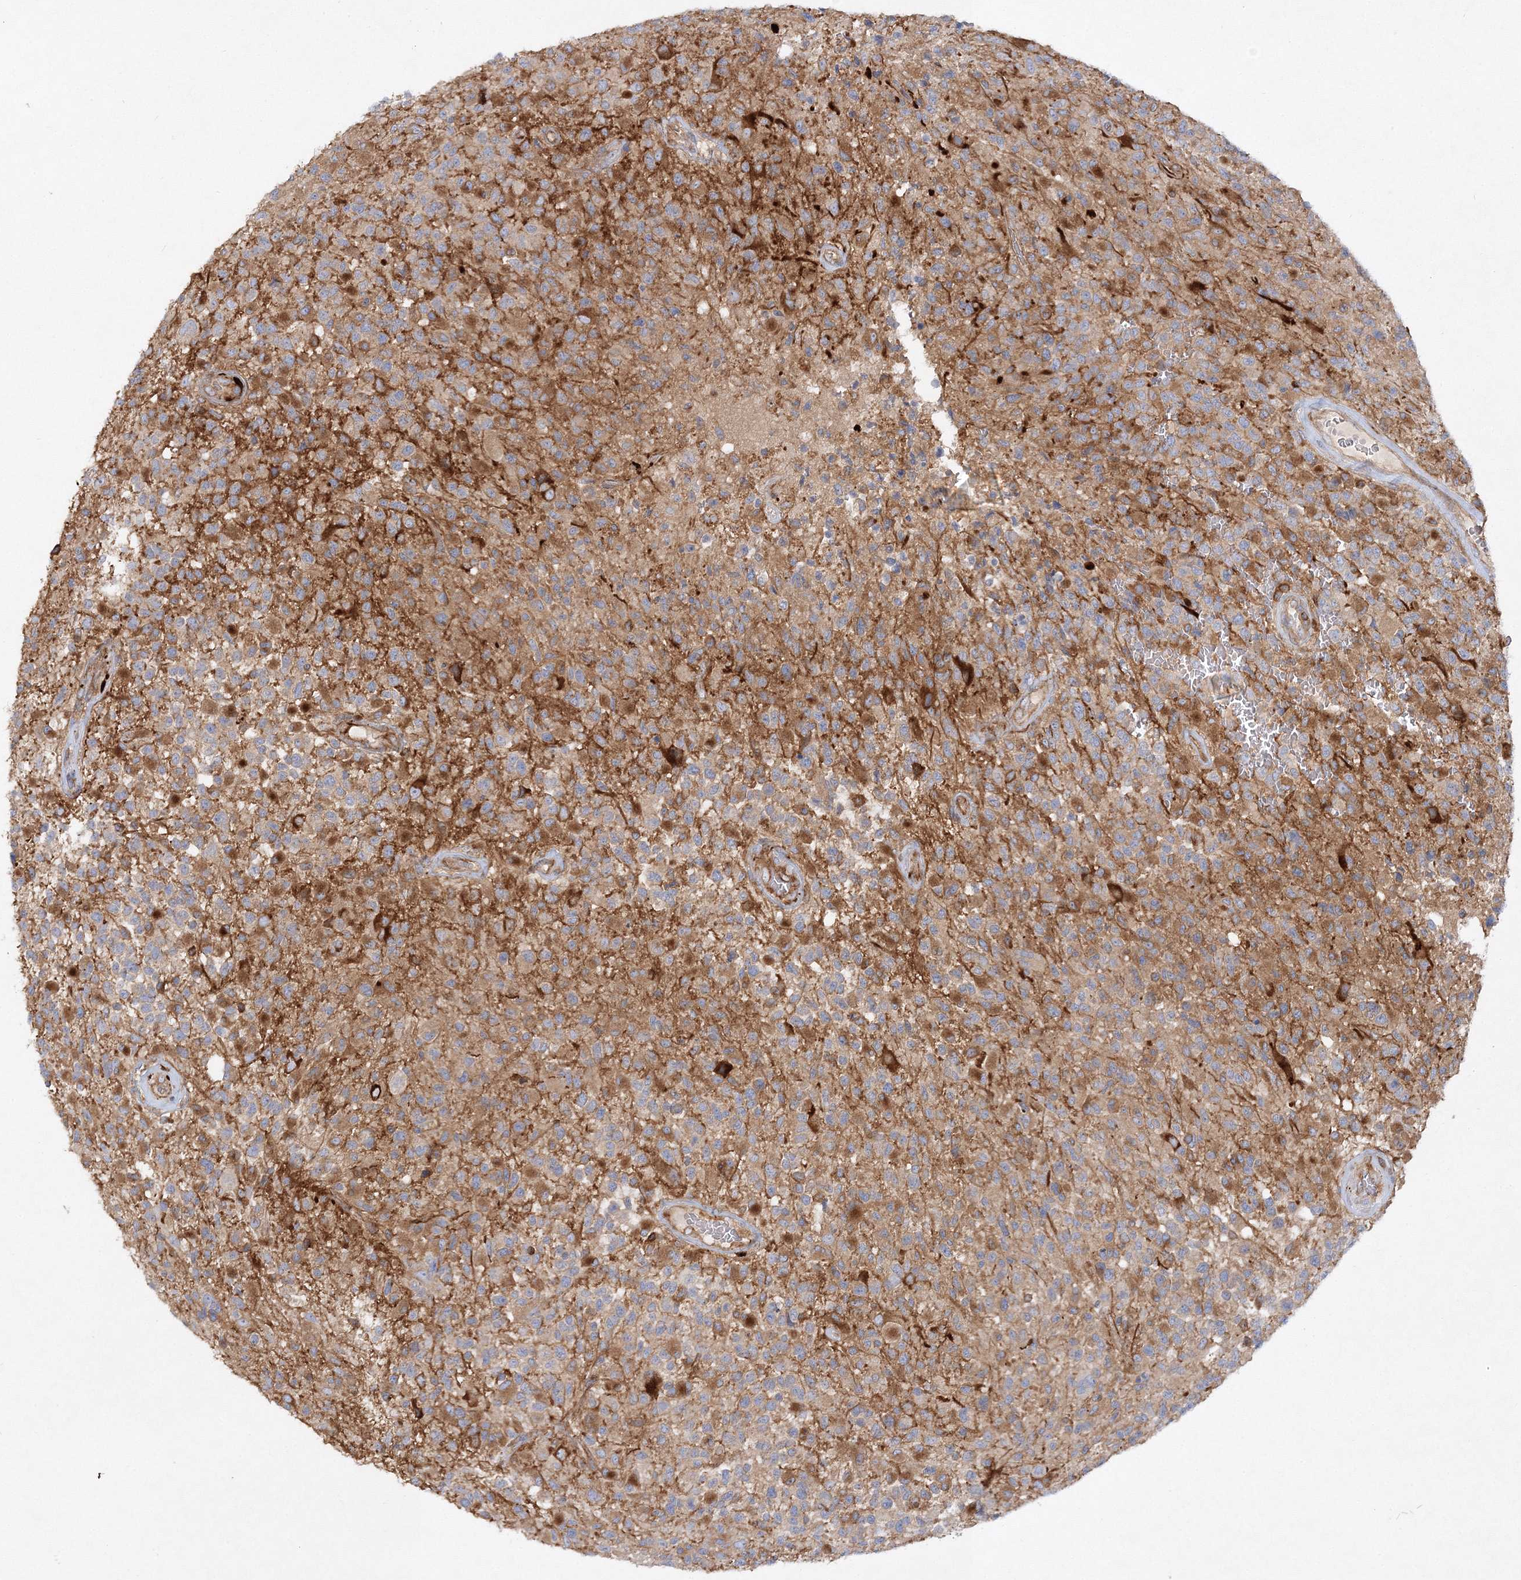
{"staining": {"intensity": "moderate", "quantity": "<25%", "location": "cytoplasmic/membranous"}, "tissue": "glioma", "cell_type": "Tumor cells", "image_type": "cancer", "snomed": [{"axis": "morphology", "description": "Glioma, malignant, High grade"}, {"axis": "morphology", "description": "Glioblastoma, NOS"}, {"axis": "topography", "description": "Brain"}], "caption": "This is an image of immunohistochemistry (IHC) staining of glioblastoma, which shows moderate staining in the cytoplasmic/membranous of tumor cells.", "gene": "WDR37", "patient": {"sex": "male", "age": 60}}